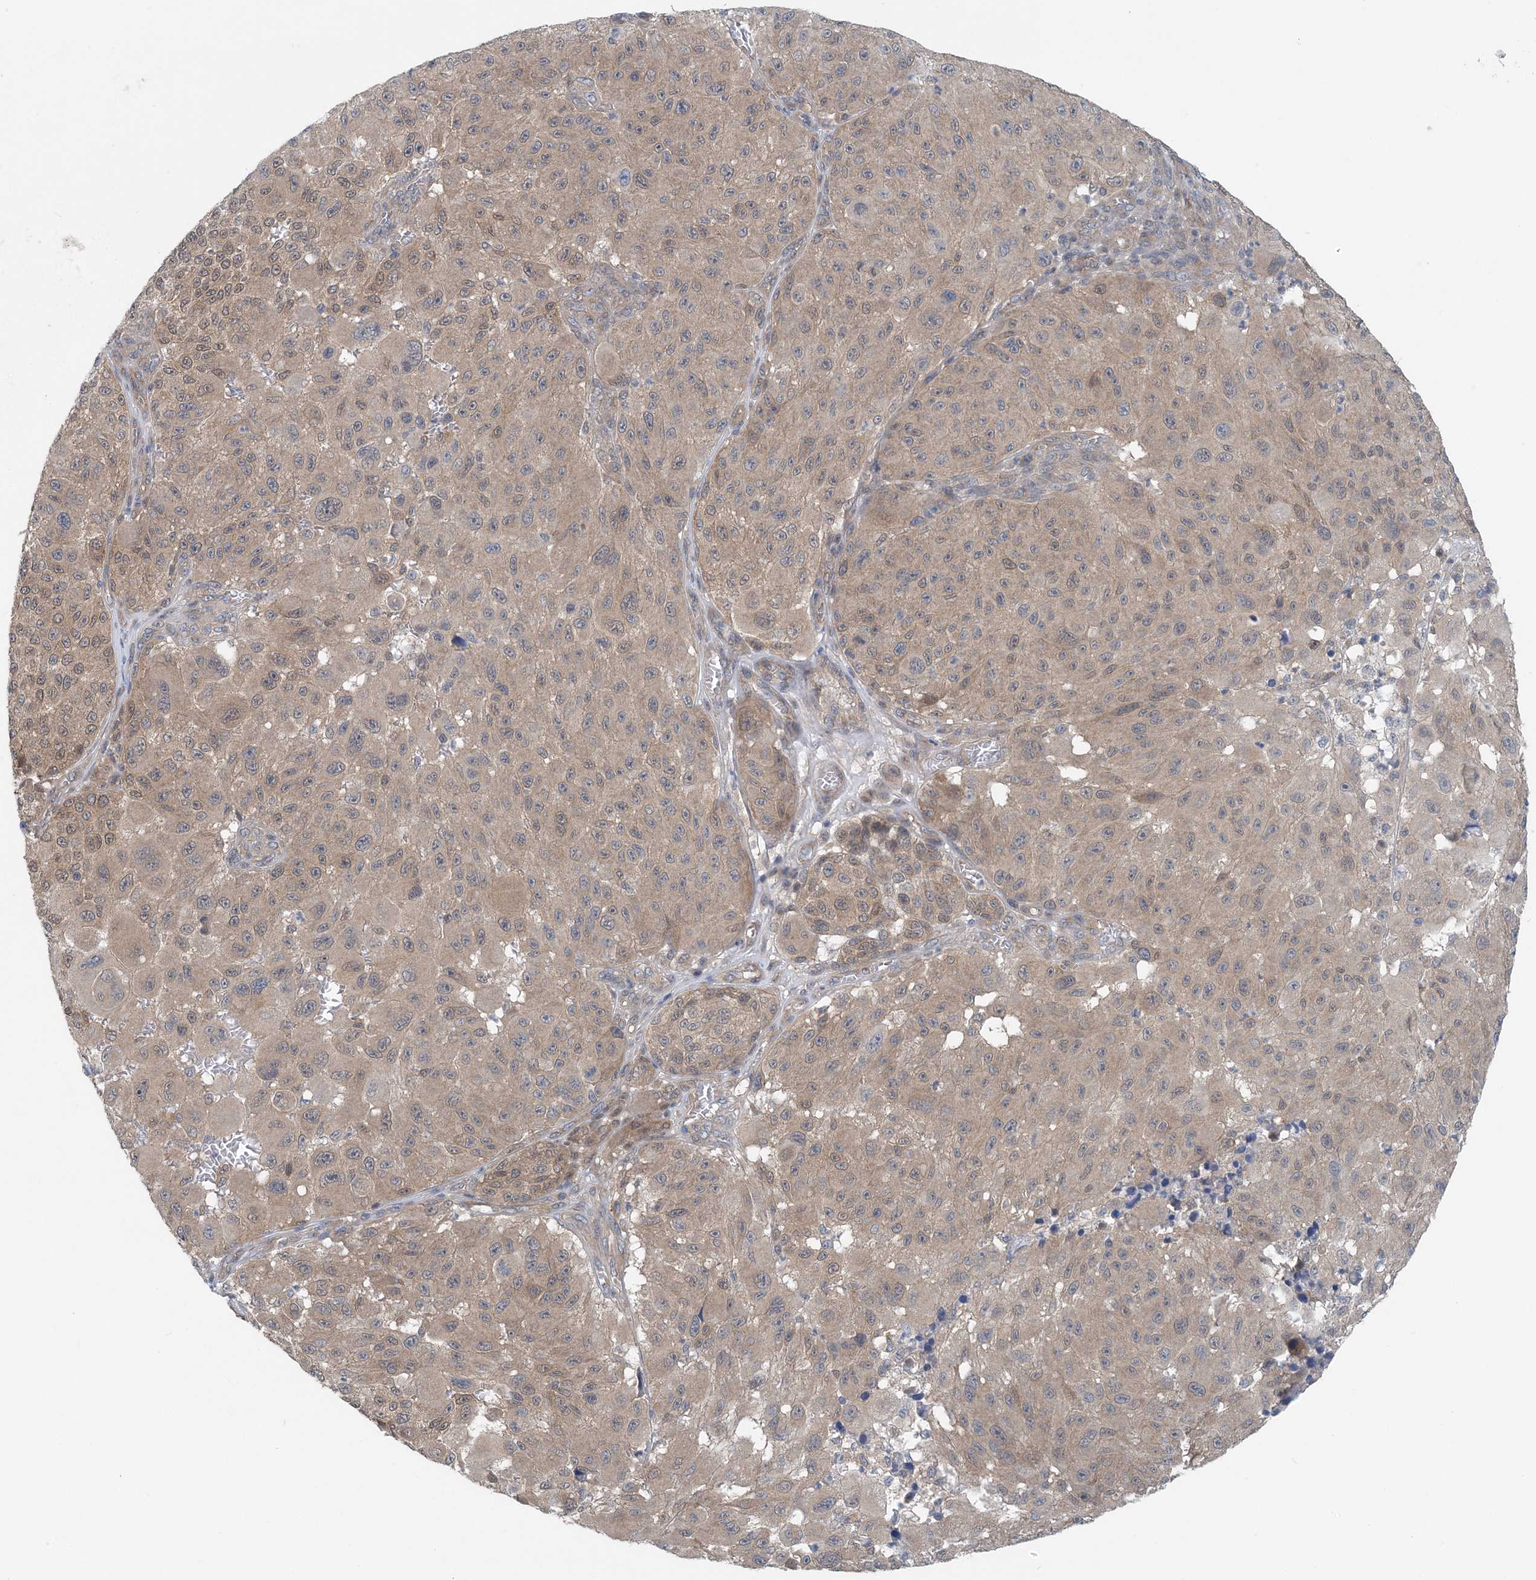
{"staining": {"intensity": "weak", "quantity": "25%-75%", "location": "cytoplasmic/membranous,nuclear"}, "tissue": "melanoma", "cell_type": "Tumor cells", "image_type": "cancer", "snomed": [{"axis": "morphology", "description": "Malignant melanoma, NOS"}, {"axis": "topography", "description": "Skin"}], "caption": "Protein analysis of melanoma tissue shows weak cytoplasmic/membranous and nuclear expression in approximately 25%-75% of tumor cells. Using DAB (3,3'-diaminobenzidine) (brown) and hematoxylin (blue) stains, captured at high magnification using brightfield microscopy.", "gene": "HIKESHI", "patient": {"sex": "male", "age": 83}}